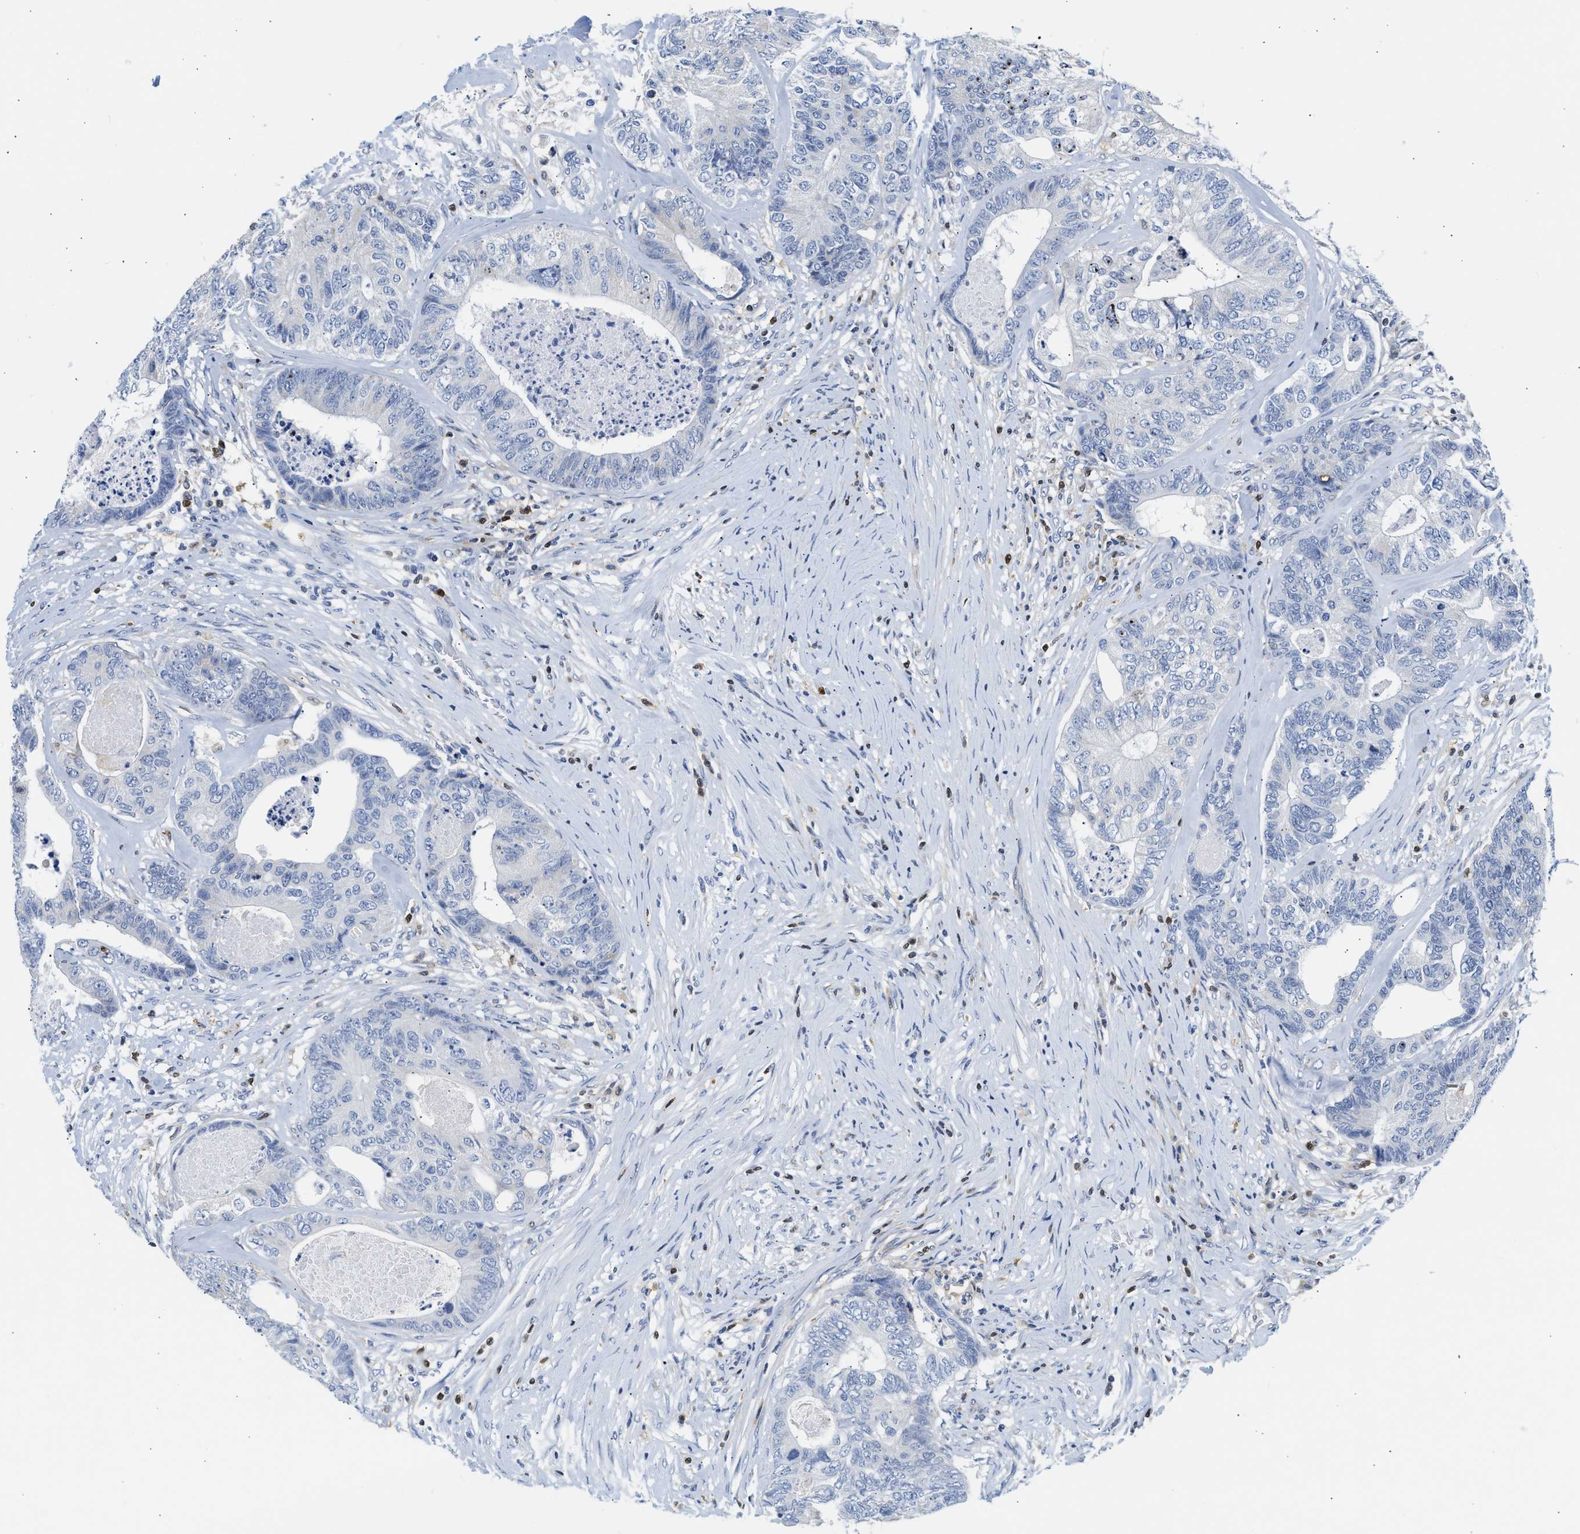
{"staining": {"intensity": "negative", "quantity": "none", "location": "none"}, "tissue": "colorectal cancer", "cell_type": "Tumor cells", "image_type": "cancer", "snomed": [{"axis": "morphology", "description": "Adenocarcinoma, NOS"}, {"axis": "topography", "description": "Colon"}], "caption": "This is an immunohistochemistry (IHC) photomicrograph of human colorectal cancer (adenocarcinoma). There is no positivity in tumor cells.", "gene": "SLIT2", "patient": {"sex": "female", "age": 67}}